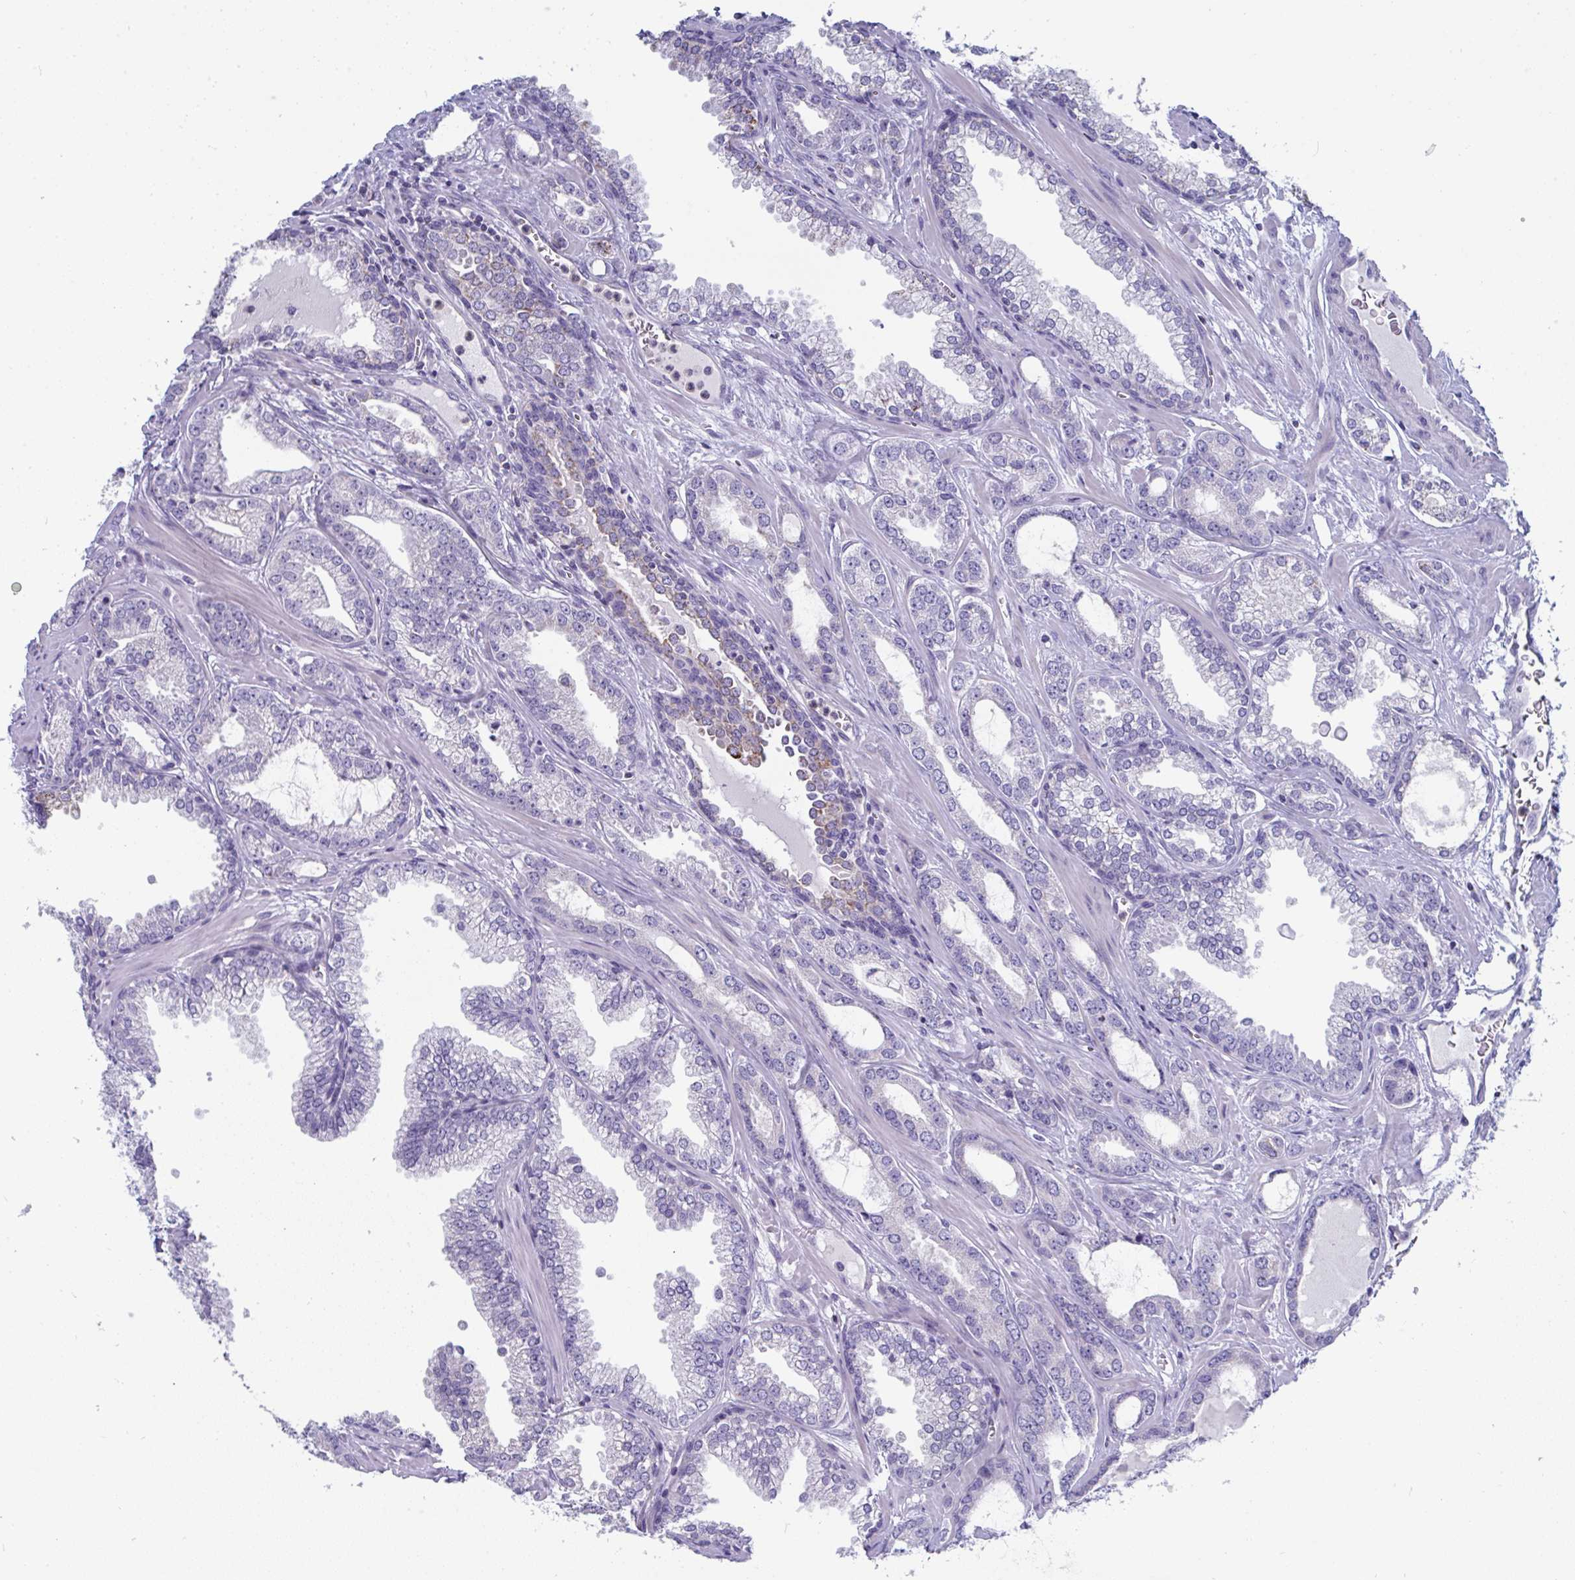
{"staining": {"intensity": "negative", "quantity": "none", "location": "none"}, "tissue": "prostate cancer", "cell_type": "Tumor cells", "image_type": "cancer", "snomed": [{"axis": "morphology", "description": "Adenocarcinoma, Medium grade"}, {"axis": "topography", "description": "Prostate"}], "caption": "The histopathology image reveals no staining of tumor cells in medium-grade adenocarcinoma (prostate).", "gene": "MGAM2", "patient": {"sex": "male", "age": 57}}